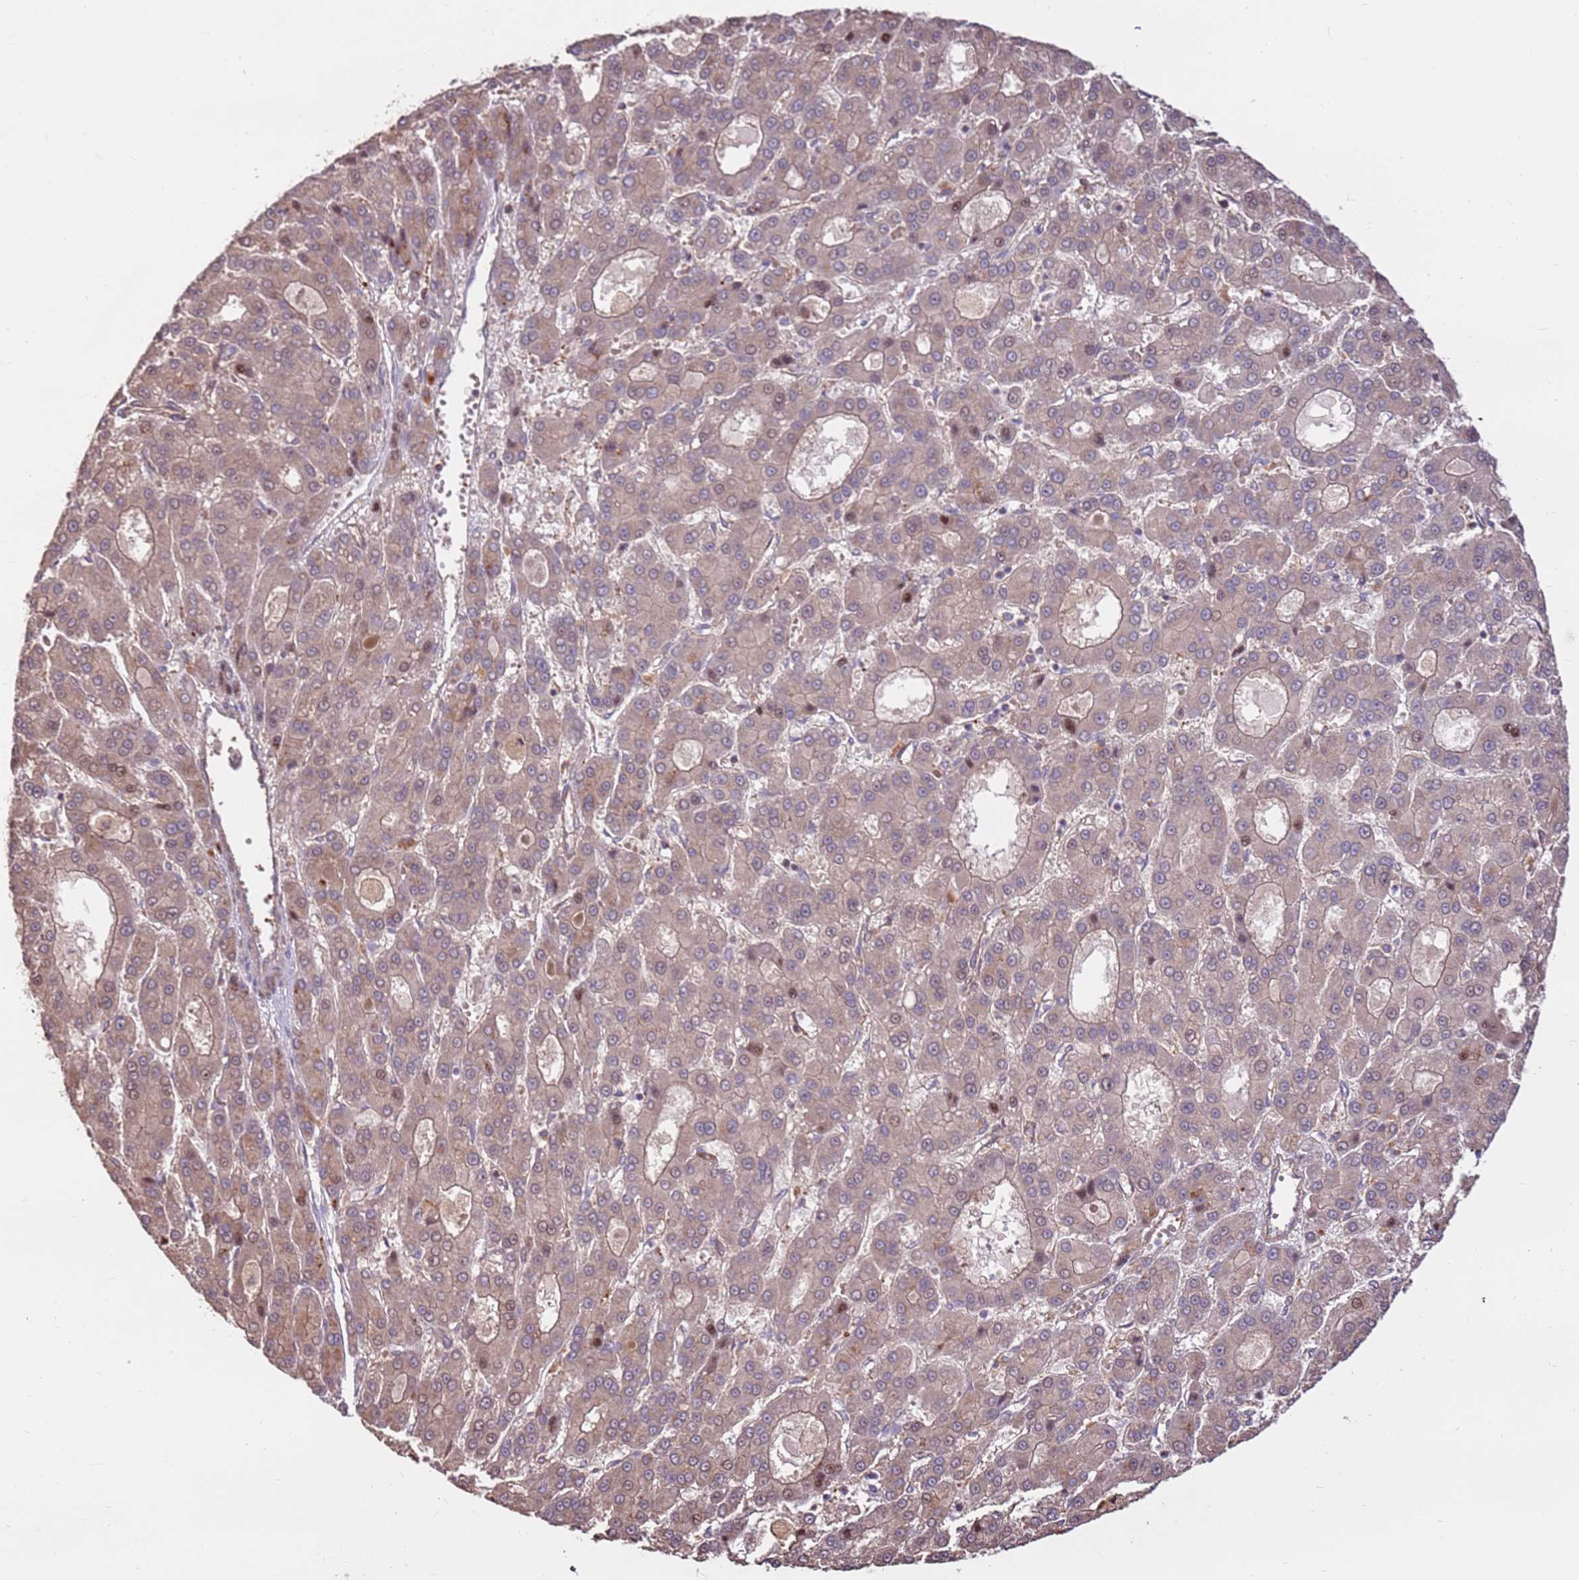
{"staining": {"intensity": "weak", "quantity": "25%-75%", "location": "cytoplasmic/membranous,nuclear"}, "tissue": "liver cancer", "cell_type": "Tumor cells", "image_type": "cancer", "snomed": [{"axis": "morphology", "description": "Carcinoma, Hepatocellular, NOS"}, {"axis": "topography", "description": "Liver"}], "caption": "Protein staining of liver cancer (hepatocellular carcinoma) tissue exhibits weak cytoplasmic/membranous and nuclear staining in about 25%-75% of tumor cells.", "gene": "CCDC112", "patient": {"sex": "male", "age": 70}}